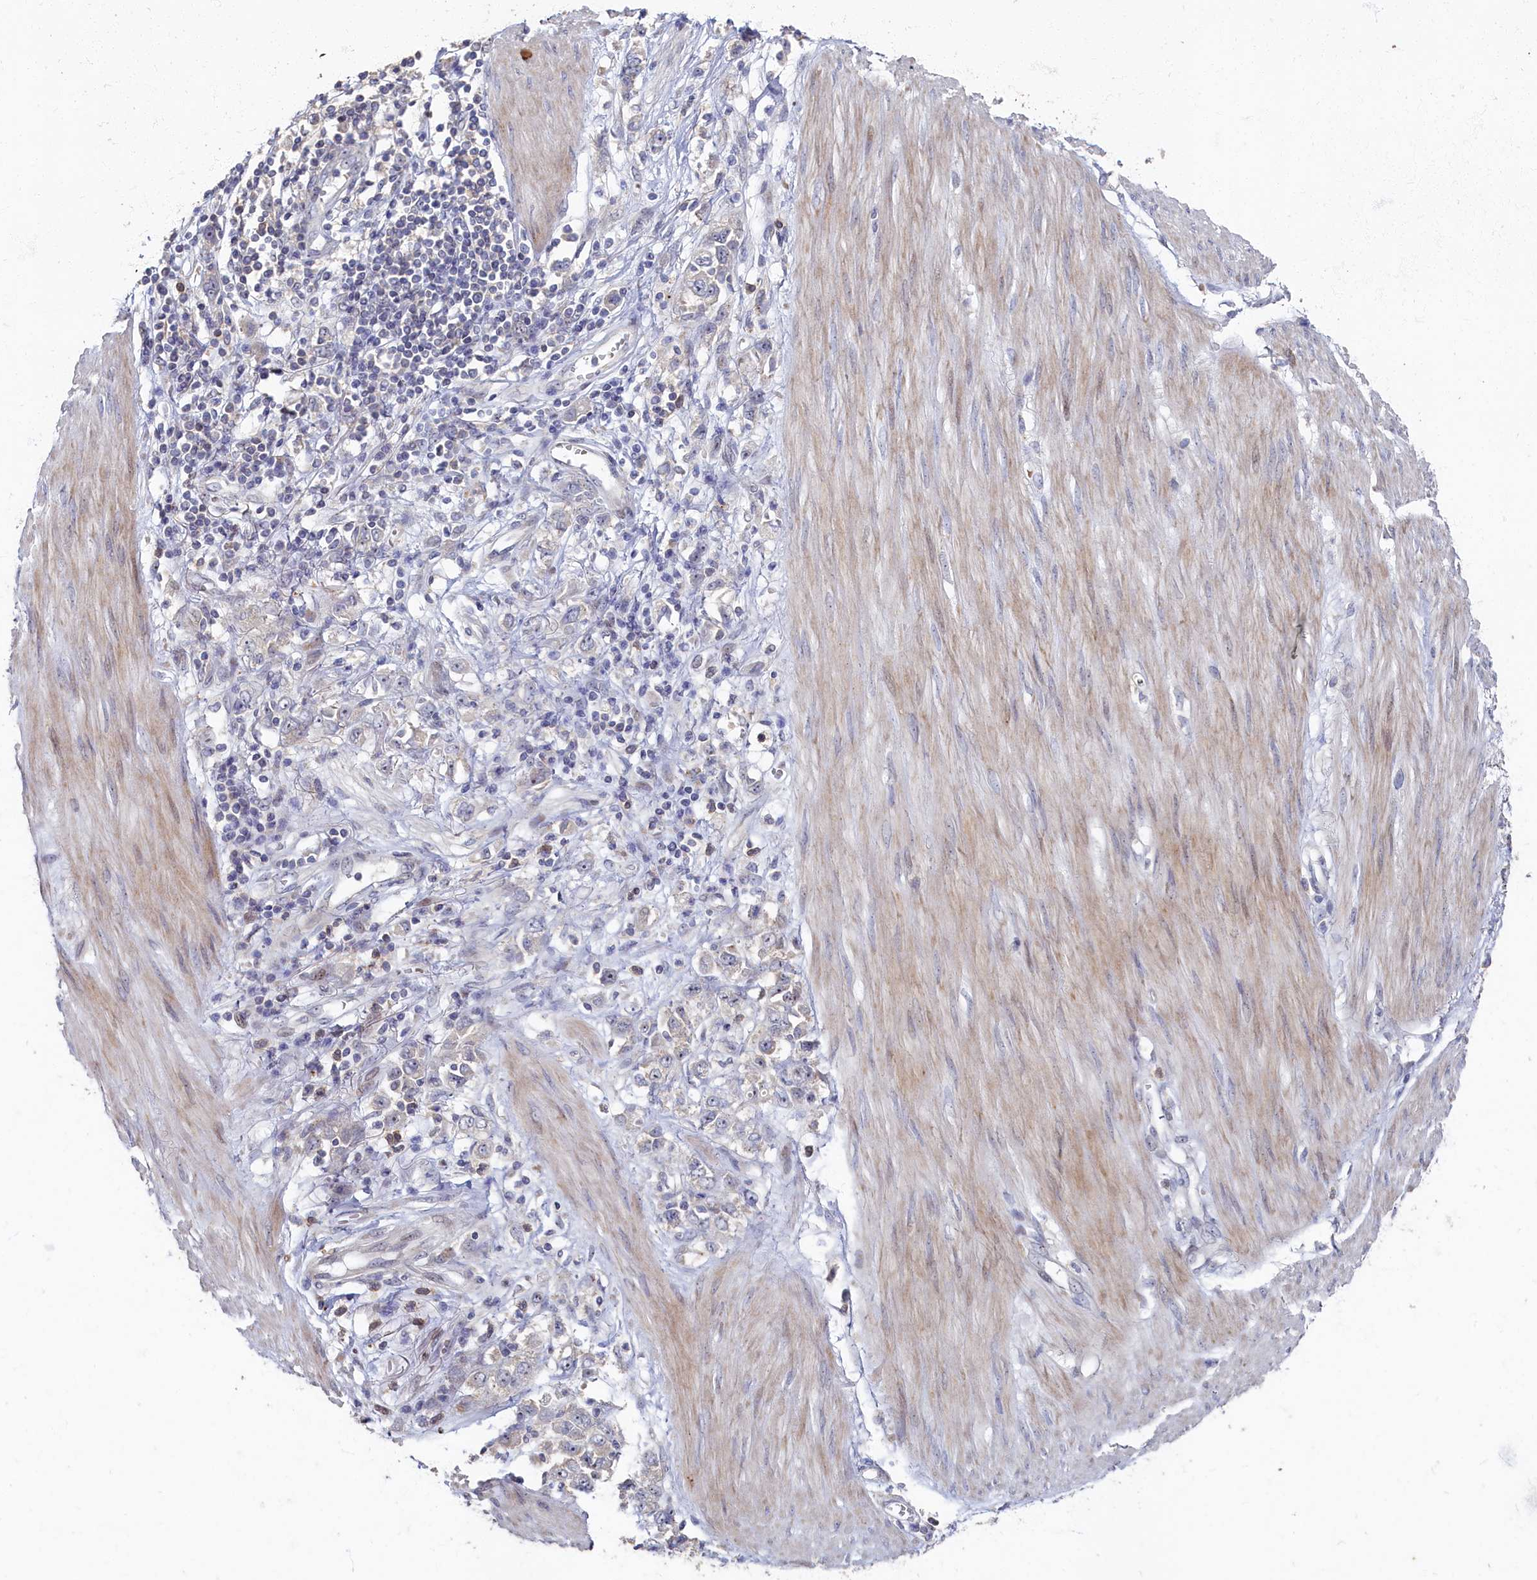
{"staining": {"intensity": "negative", "quantity": "none", "location": "none"}, "tissue": "stomach cancer", "cell_type": "Tumor cells", "image_type": "cancer", "snomed": [{"axis": "morphology", "description": "Adenocarcinoma, NOS"}, {"axis": "topography", "description": "Stomach"}], "caption": "This is an immunohistochemistry micrograph of stomach adenocarcinoma. There is no staining in tumor cells.", "gene": "HUNK", "patient": {"sex": "female", "age": 76}}